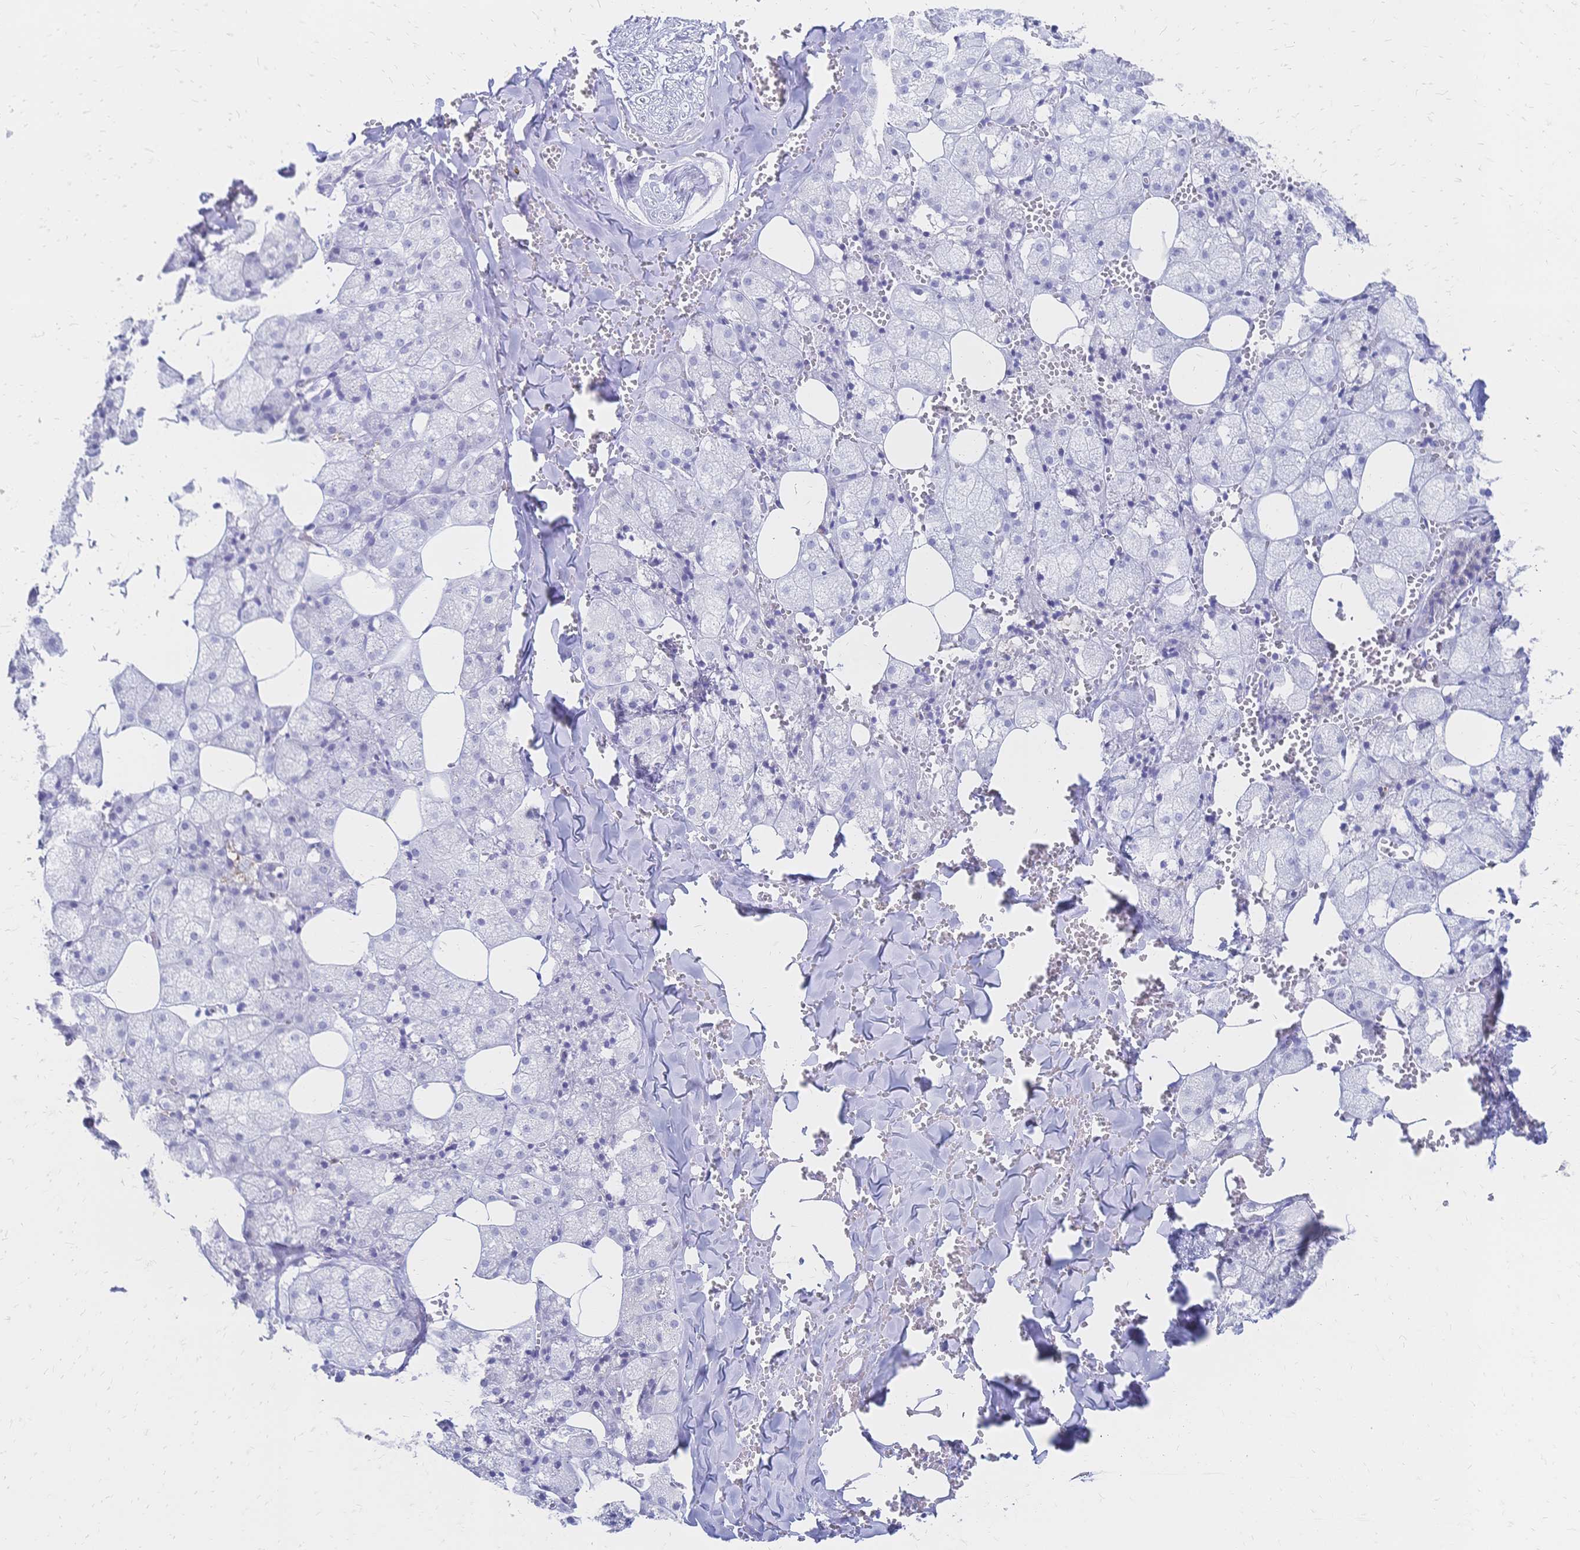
{"staining": {"intensity": "weak", "quantity": "<25%", "location": "cytoplasmic/membranous"}, "tissue": "salivary gland", "cell_type": "Glandular cells", "image_type": "normal", "snomed": [{"axis": "morphology", "description": "Normal tissue, NOS"}, {"axis": "topography", "description": "Salivary gland"}, {"axis": "topography", "description": "Peripheral nerve tissue"}], "caption": "Immunohistochemical staining of benign salivary gland exhibits no significant staining in glandular cells. (IHC, brightfield microscopy, high magnification).", "gene": "PSORS1C2", "patient": {"sex": "male", "age": 38}}